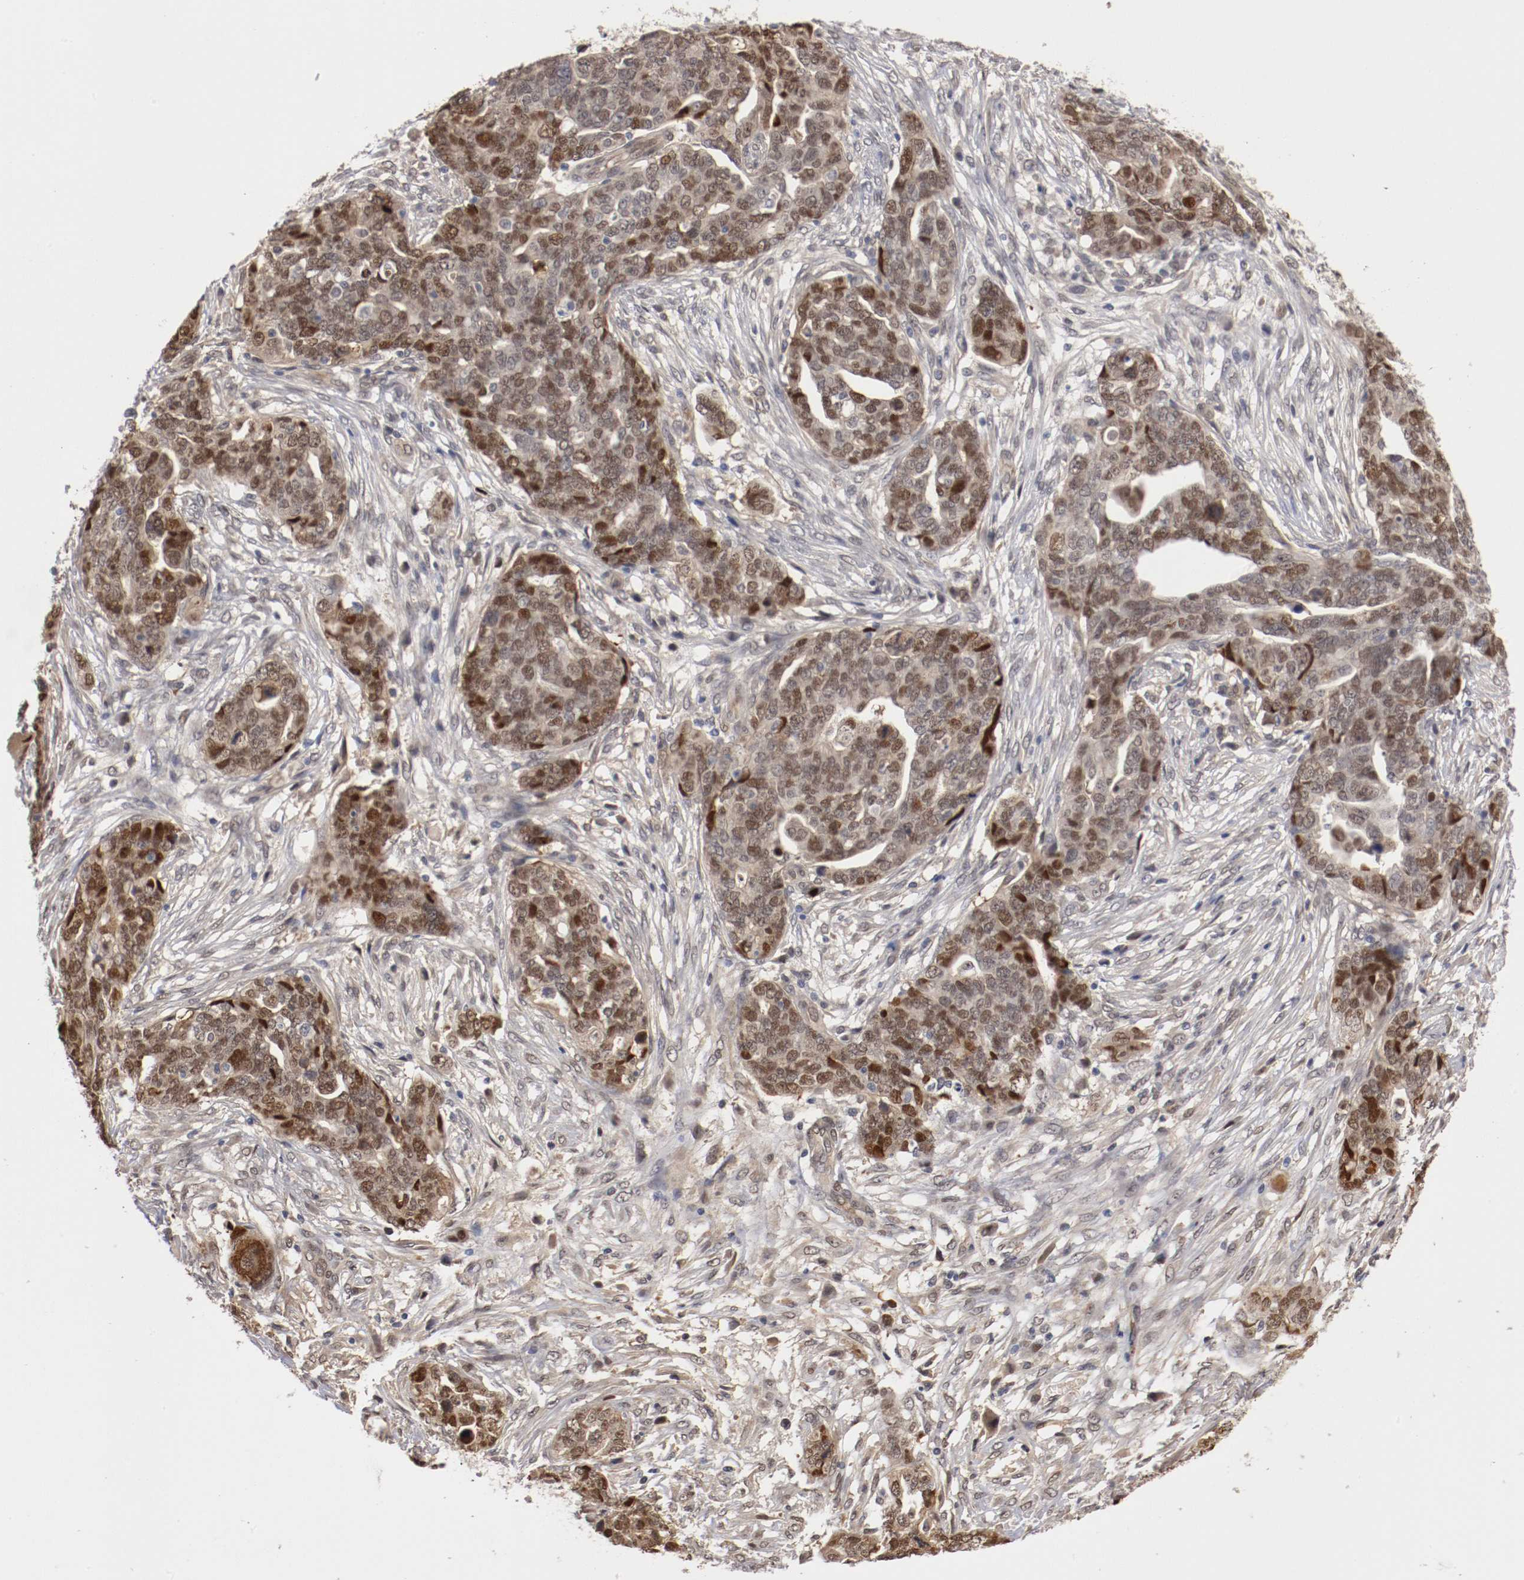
{"staining": {"intensity": "moderate", "quantity": "25%-75%", "location": "nuclear"}, "tissue": "ovarian cancer", "cell_type": "Tumor cells", "image_type": "cancer", "snomed": [{"axis": "morphology", "description": "Normal tissue, NOS"}, {"axis": "morphology", "description": "Cystadenocarcinoma, serous, NOS"}, {"axis": "topography", "description": "Fallopian tube"}, {"axis": "topography", "description": "Ovary"}], "caption": "Tumor cells display medium levels of moderate nuclear staining in about 25%-75% of cells in ovarian serous cystadenocarcinoma. Immunohistochemistry (ihc) stains the protein of interest in brown and the nuclei are stained blue.", "gene": "DNMT3B", "patient": {"sex": "female", "age": 56}}